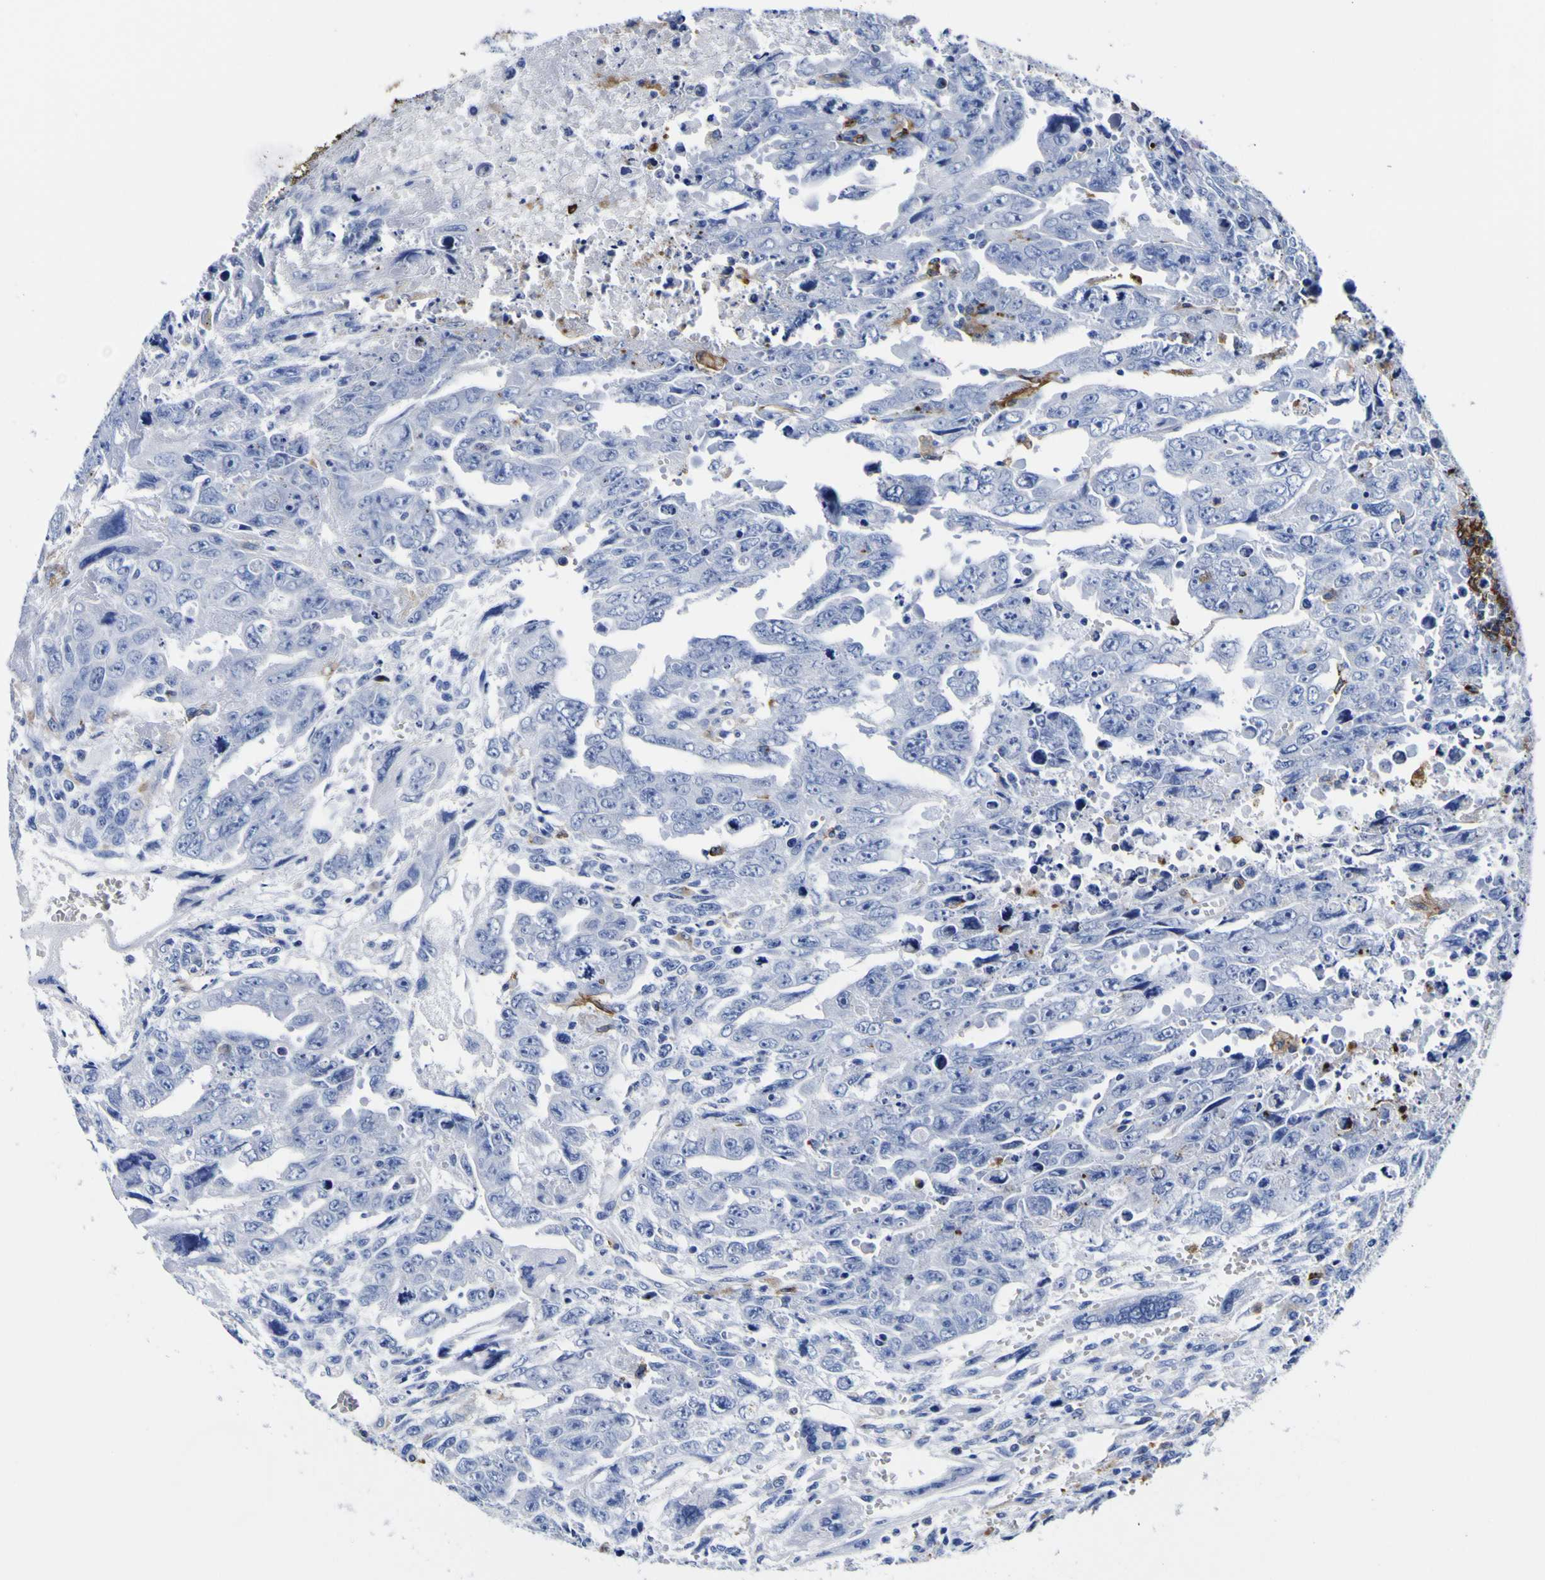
{"staining": {"intensity": "negative", "quantity": "none", "location": "none"}, "tissue": "testis cancer", "cell_type": "Tumor cells", "image_type": "cancer", "snomed": [{"axis": "morphology", "description": "Carcinoma, Embryonal, NOS"}, {"axis": "topography", "description": "Testis"}], "caption": "Testis embryonal carcinoma was stained to show a protein in brown. There is no significant staining in tumor cells.", "gene": "HLA-DQA1", "patient": {"sex": "male", "age": 28}}